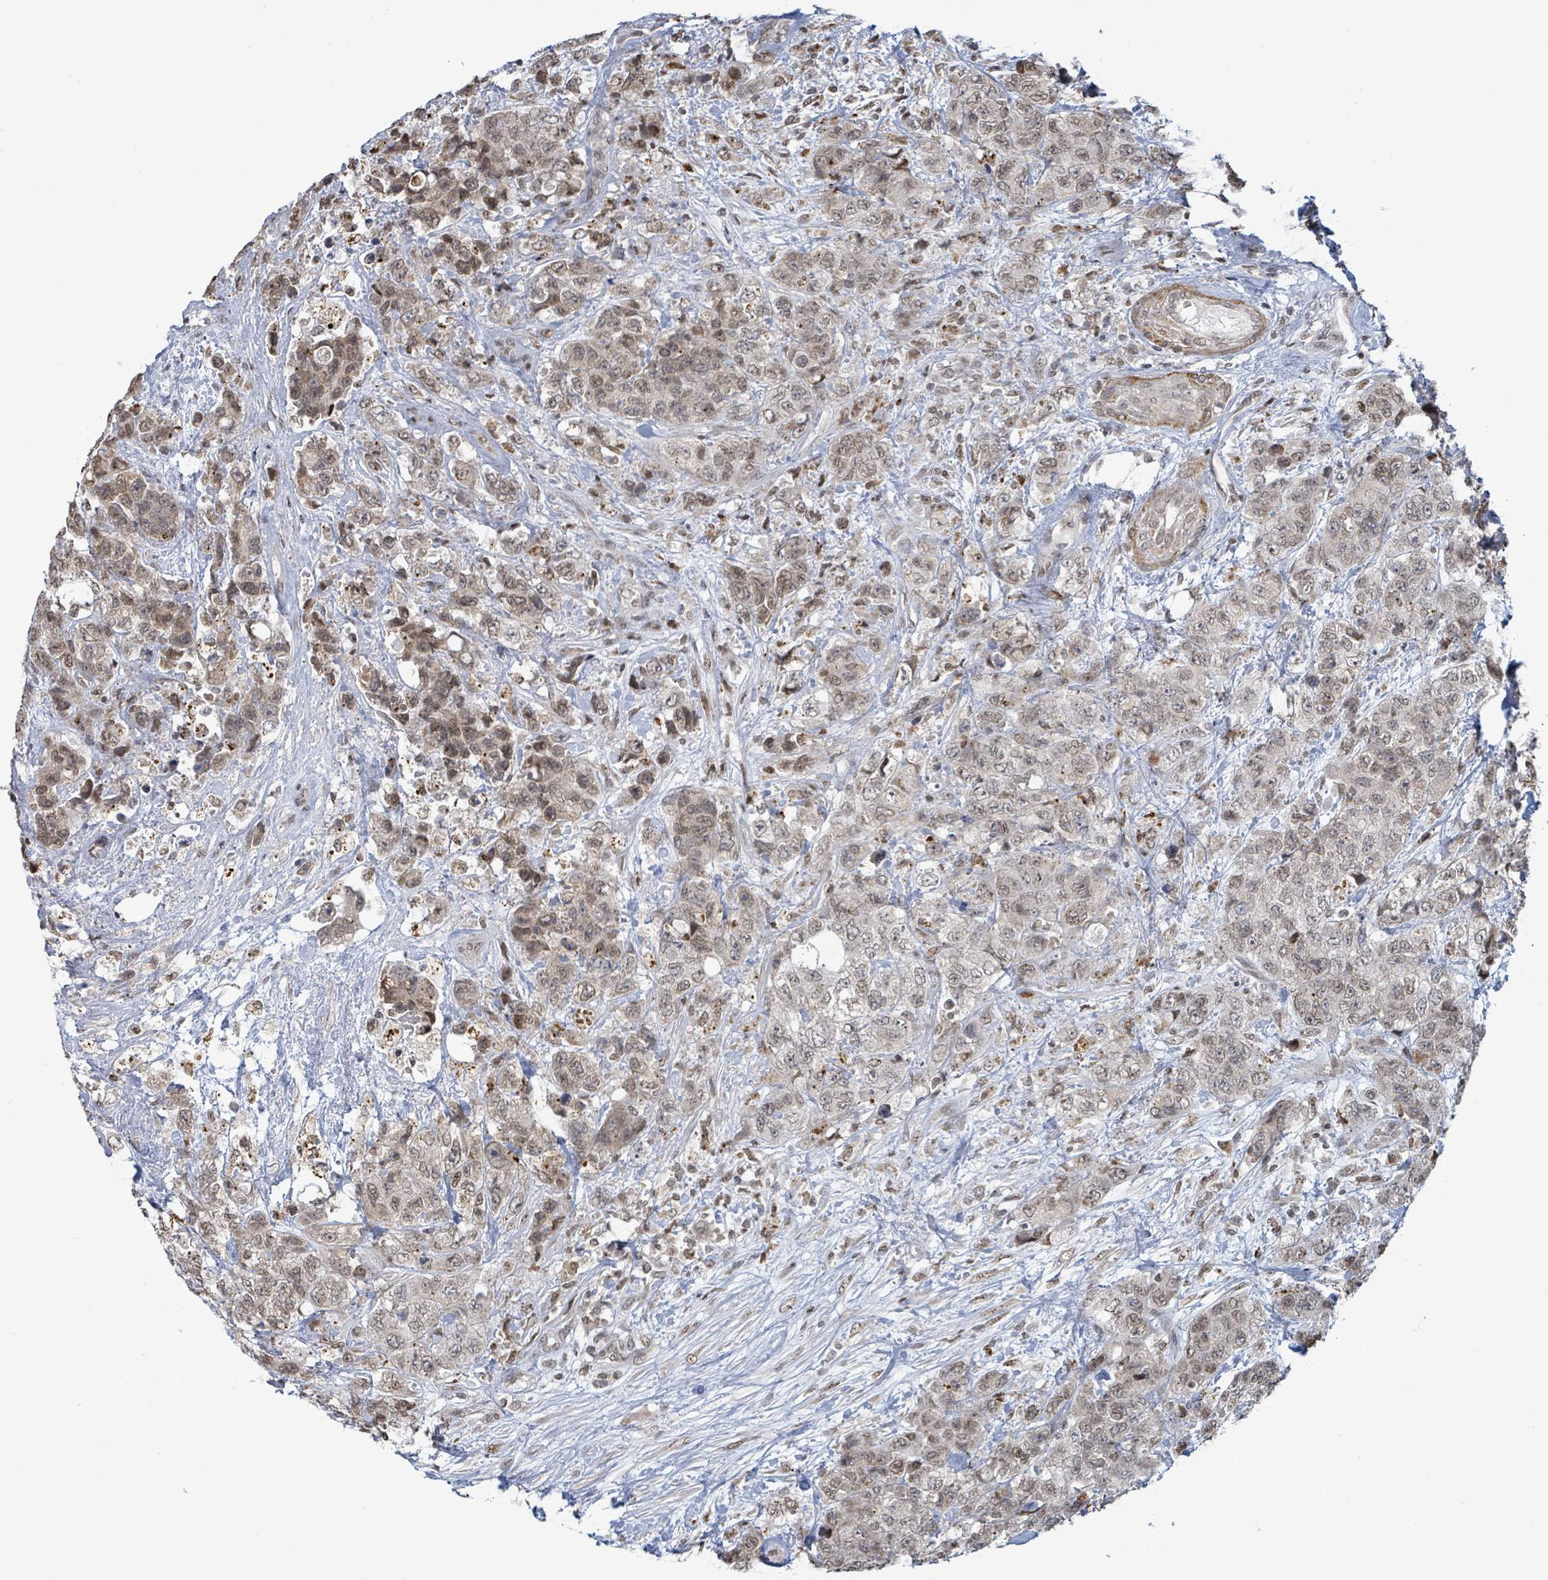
{"staining": {"intensity": "weak", "quantity": ">75%", "location": "nuclear"}, "tissue": "urothelial cancer", "cell_type": "Tumor cells", "image_type": "cancer", "snomed": [{"axis": "morphology", "description": "Urothelial carcinoma, High grade"}, {"axis": "topography", "description": "Urinary bladder"}], "caption": "Protein analysis of urothelial cancer tissue displays weak nuclear positivity in about >75% of tumor cells.", "gene": "SBF2", "patient": {"sex": "female", "age": 78}}